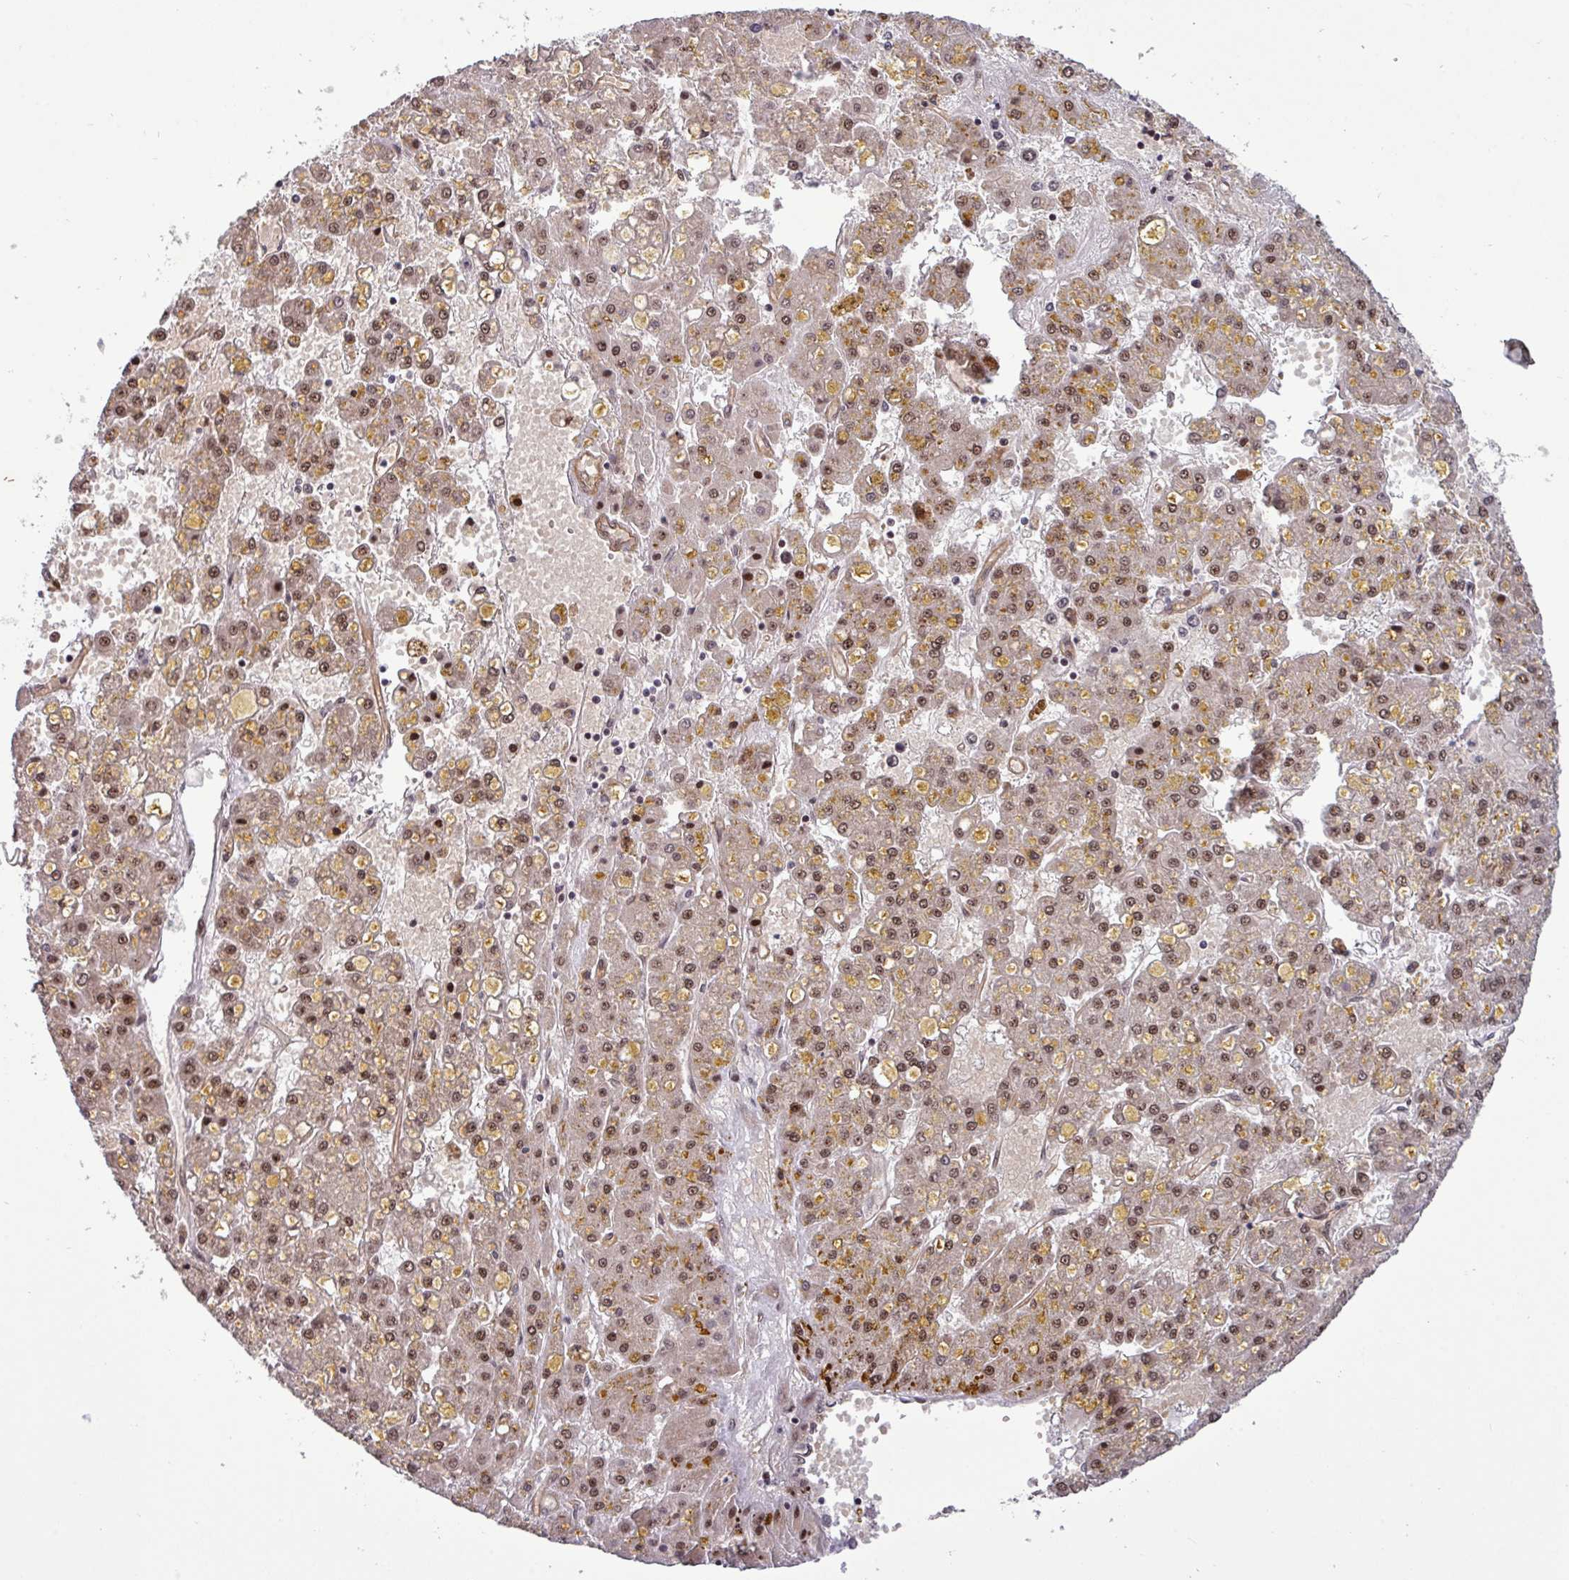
{"staining": {"intensity": "moderate", "quantity": ">75%", "location": "nuclear"}, "tissue": "liver cancer", "cell_type": "Tumor cells", "image_type": "cancer", "snomed": [{"axis": "morphology", "description": "Carcinoma, Hepatocellular, NOS"}, {"axis": "topography", "description": "Liver"}], "caption": "This is a histology image of IHC staining of liver hepatocellular carcinoma, which shows moderate staining in the nuclear of tumor cells.", "gene": "C7orf50", "patient": {"sex": "male", "age": 67}}